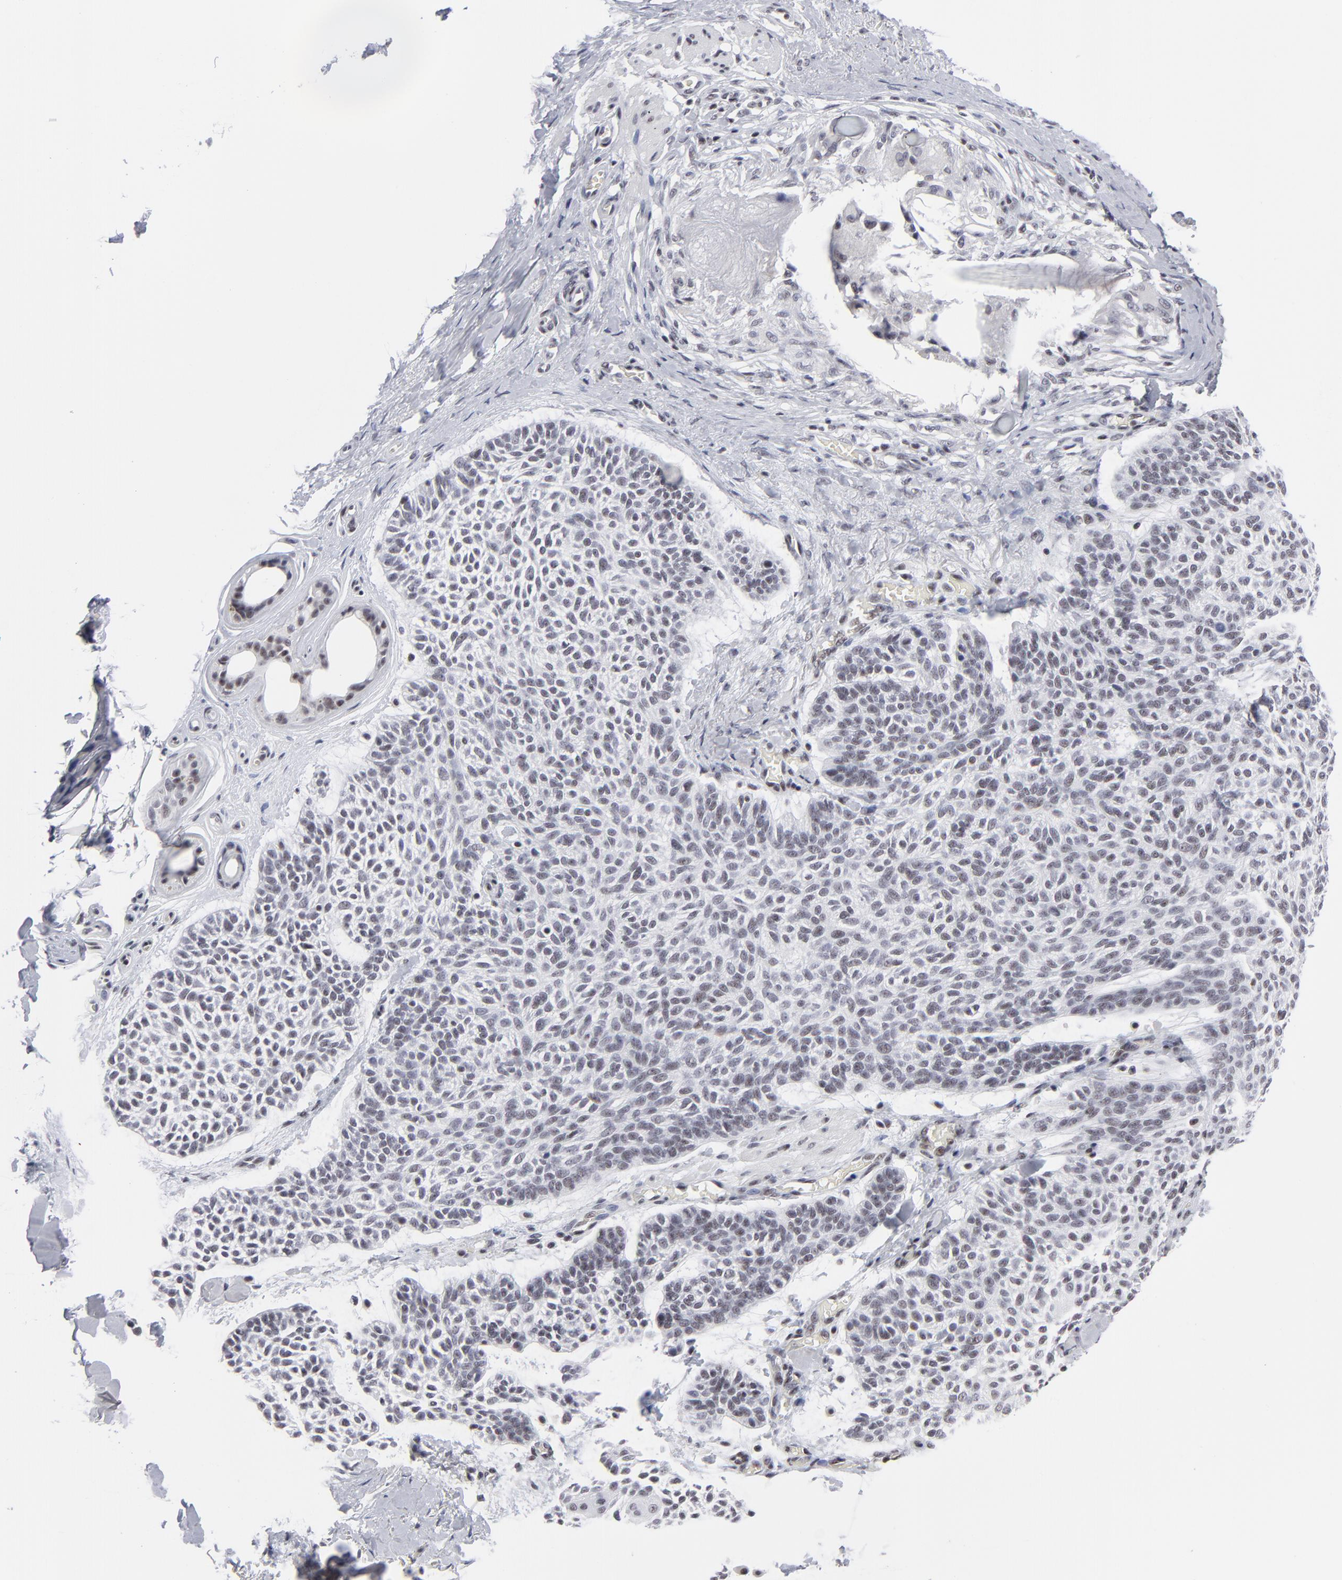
{"staining": {"intensity": "weak", "quantity": "<25%", "location": "nuclear"}, "tissue": "skin cancer", "cell_type": "Tumor cells", "image_type": "cancer", "snomed": [{"axis": "morphology", "description": "Normal tissue, NOS"}, {"axis": "morphology", "description": "Basal cell carcinoma"}, {"axis": "topography", "description": "Skin"}], "caption": "Tumor cells show no significant protein expression in basal cell carcinoma (skin).", "gene": "SP2", "patient": {"sex": "female", "age": 70}}